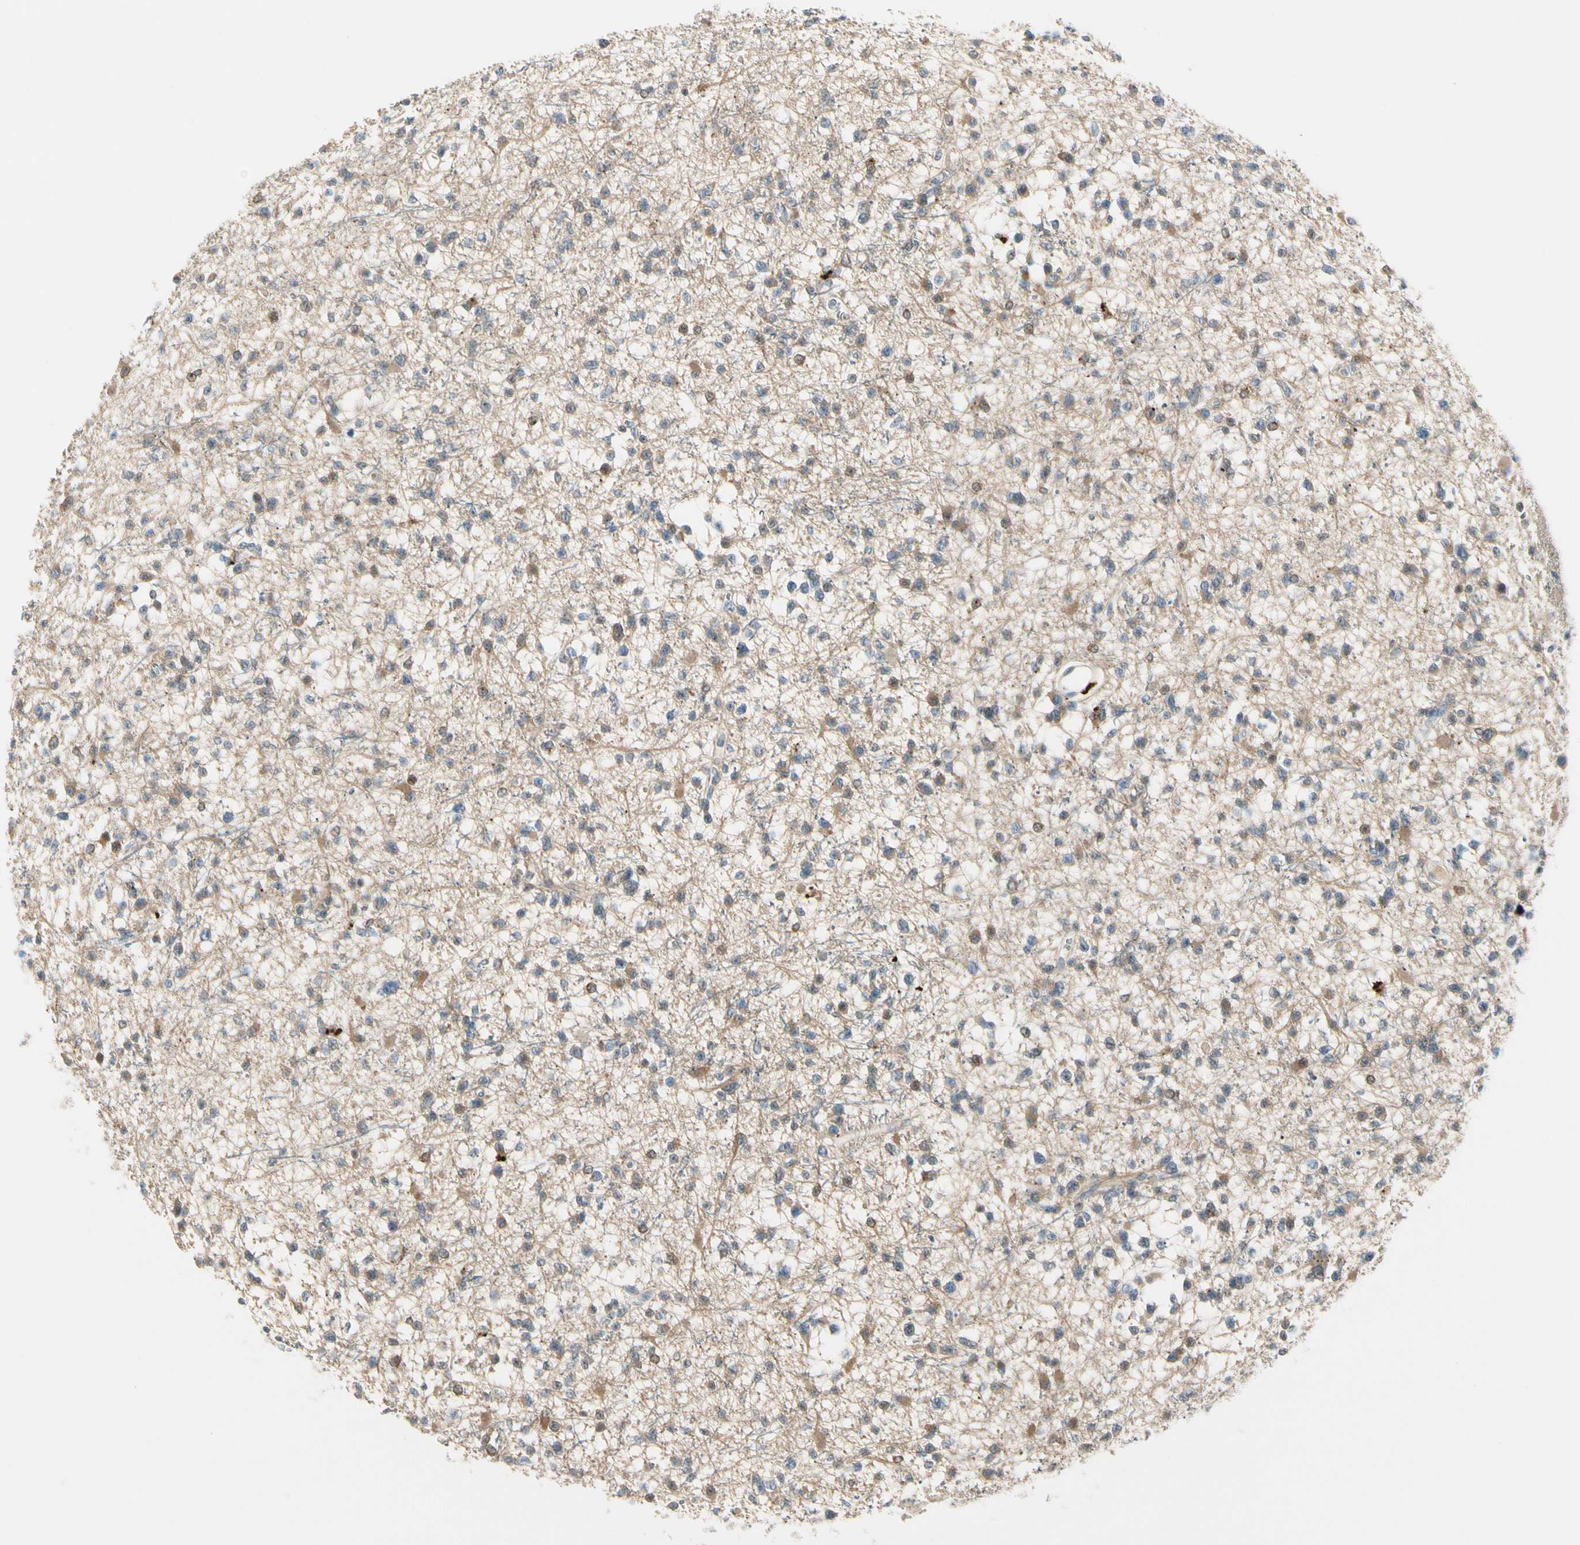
{"staining": {"intensity": "moderate", "quantity": "<25%", "location": "cytoplasmic/membranous"}, "tissue": "glioma", "cell_type": "Tumor cells", "image_type": "cancer", "snomed": [{"axis": "morphology", "description": "Glioma, malignant, Low grade"}, {"axis": "topography", "description": "Brain"}], "caption": "Brown immunohistochemical staining in glioma shows moderate cytoplasmic/membranous expression in about <25% of tumor cells.", "gene": "PEBP1", "patient": {"sex": "female", "age": 22}}